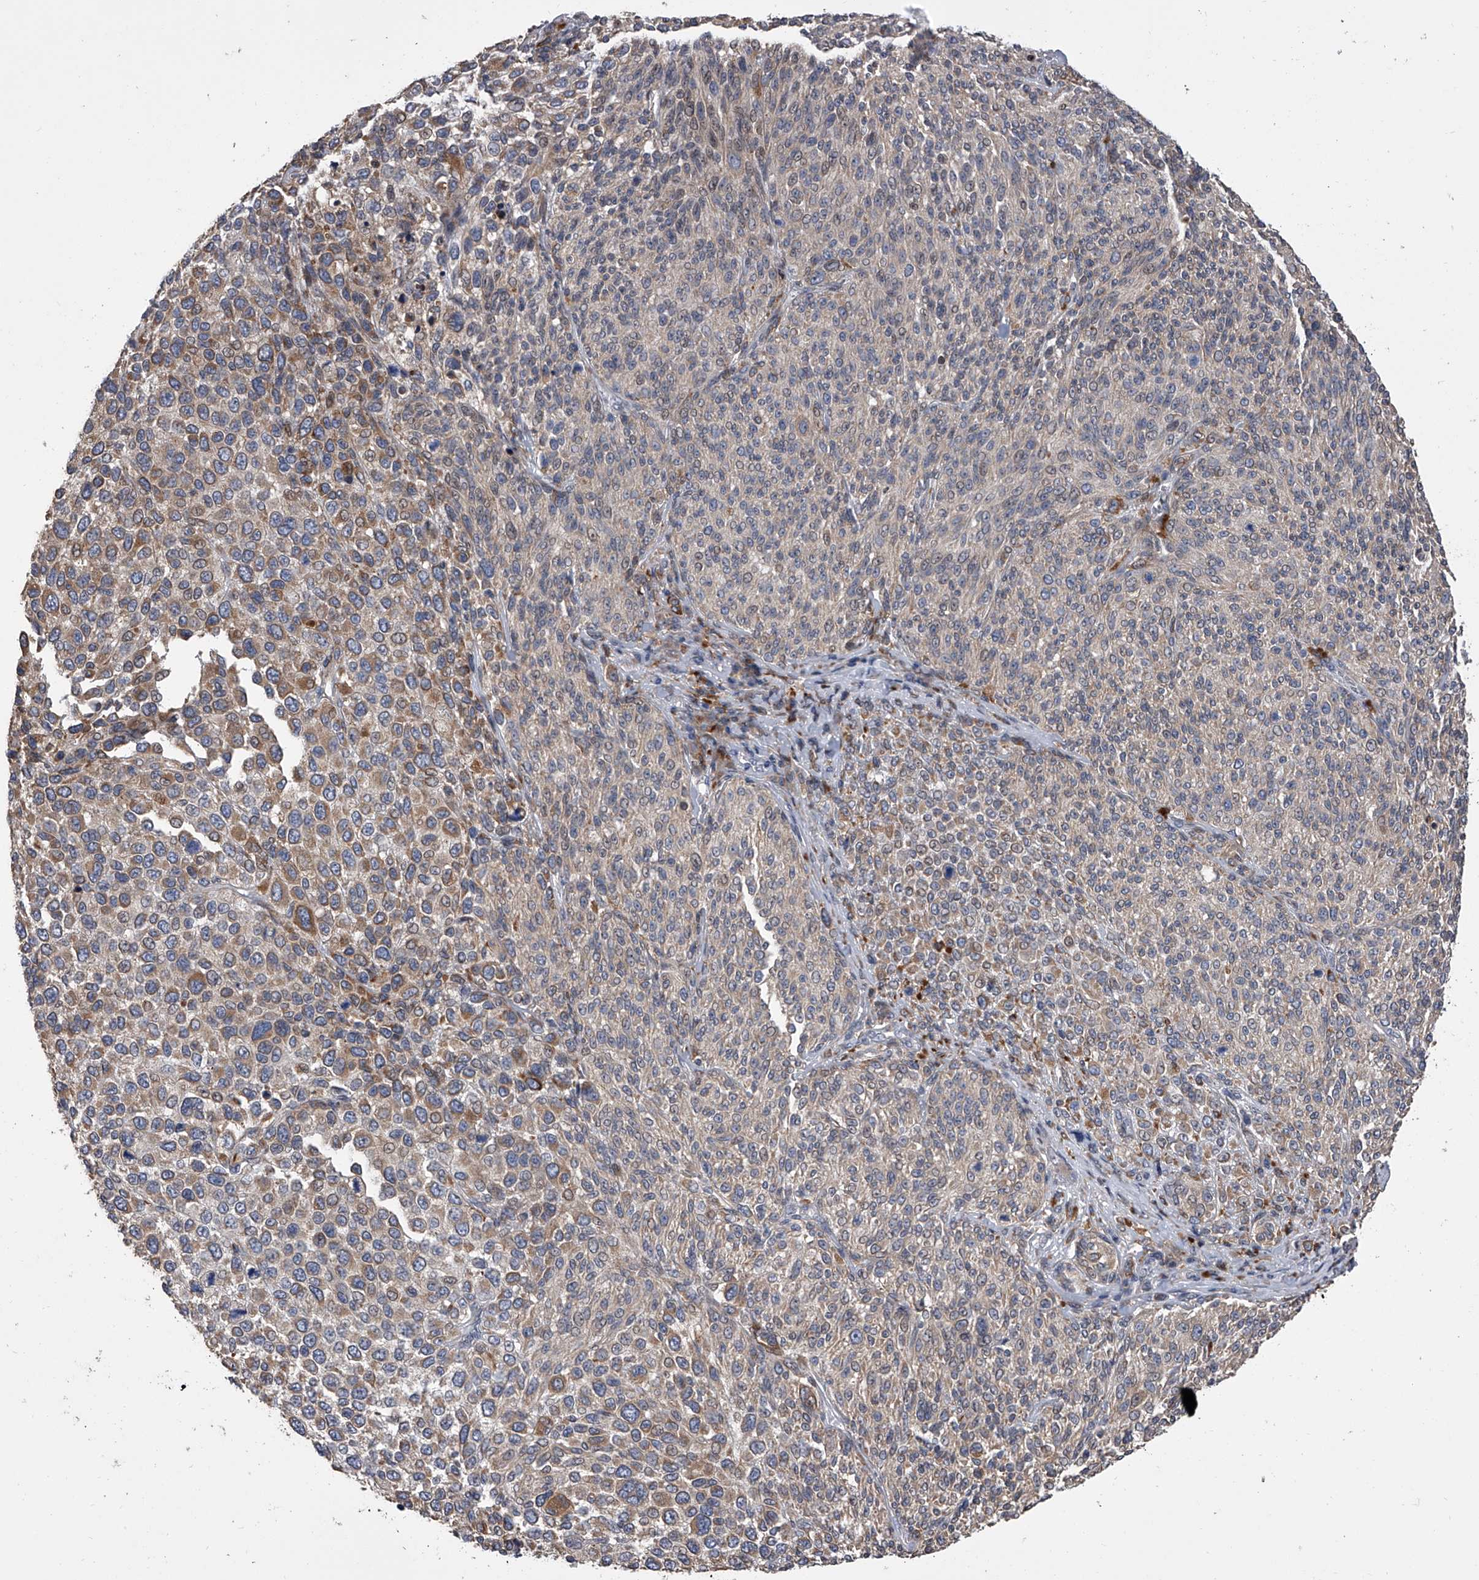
{"staining": {"intensity": "moderate", "quantity": "<25%", "location": "cytoplasmic/membranous"}, "tissue": "melanoma", "cell_type": "Tumor cells", "image_type": "cancer", "snomed": [{"axis": "morphology", "description": "Malignant melanoma, NOS"}, {"axis": "topography", "description": "Skin of trunk"}], "caption": "An immunohistochemistry image of tumor tissue is shown. Protein staining in brown shows moderate cytoplasmic/membranous positivity in melanoma within tumor cells.", "gene": "TRIM8", "patient": {"sex": "male", "age": 71}}